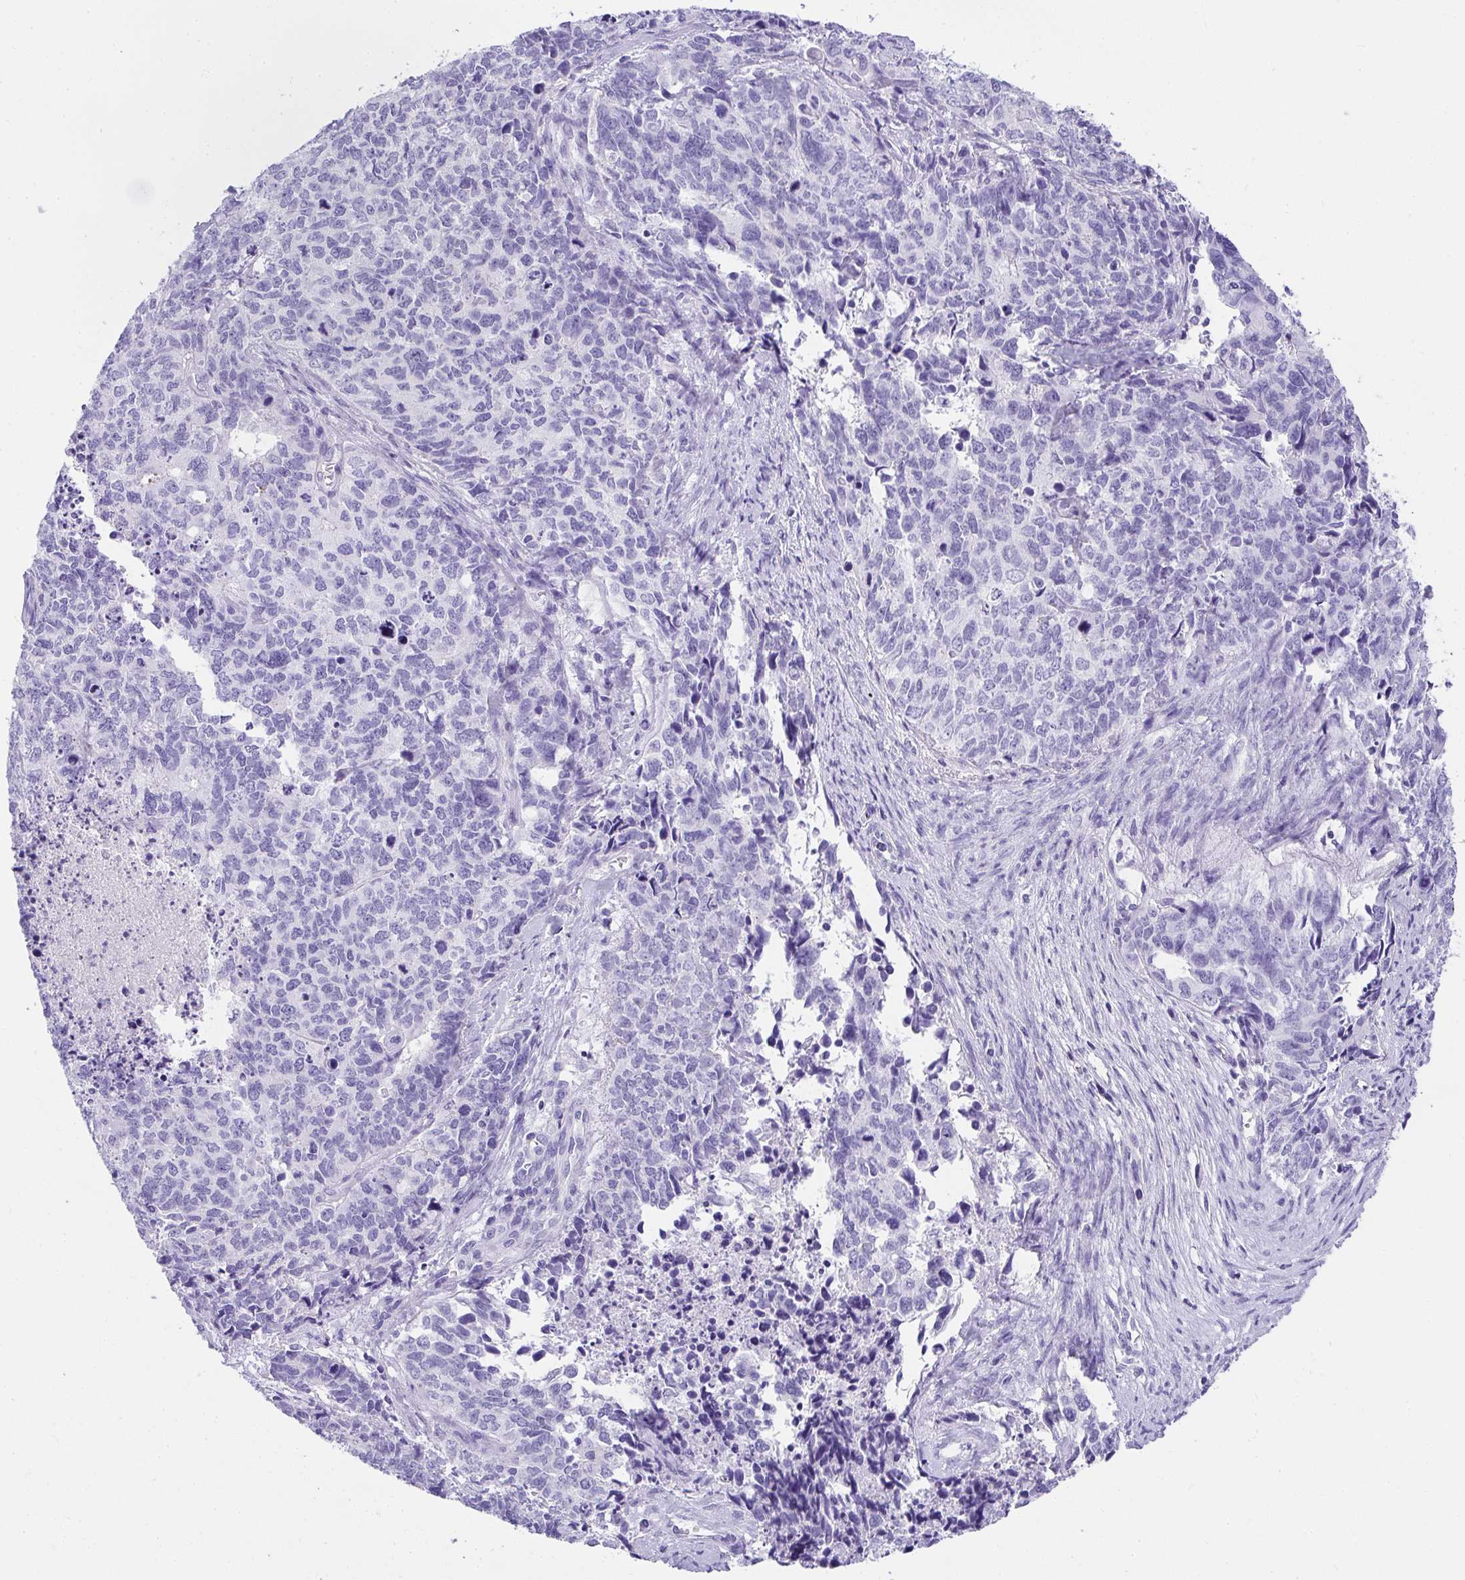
{"staining": {"intensity": "negative", "quantity": "none", "location": "none"}, "tissue": "cervical cancer", "cell_type": "Tumor cells", "image_type": "cancer", "snomed": [{"axis": "morphology", "description": "Adenocarcinoma, NOS"}, {"axis": "topography", "description": "Cervix"}], "caption": "Tumor cells show no significant staining in cervical adenocarcinoma.", "gene": "AVIL", "patient": {"sex": "female", "age": 63}}